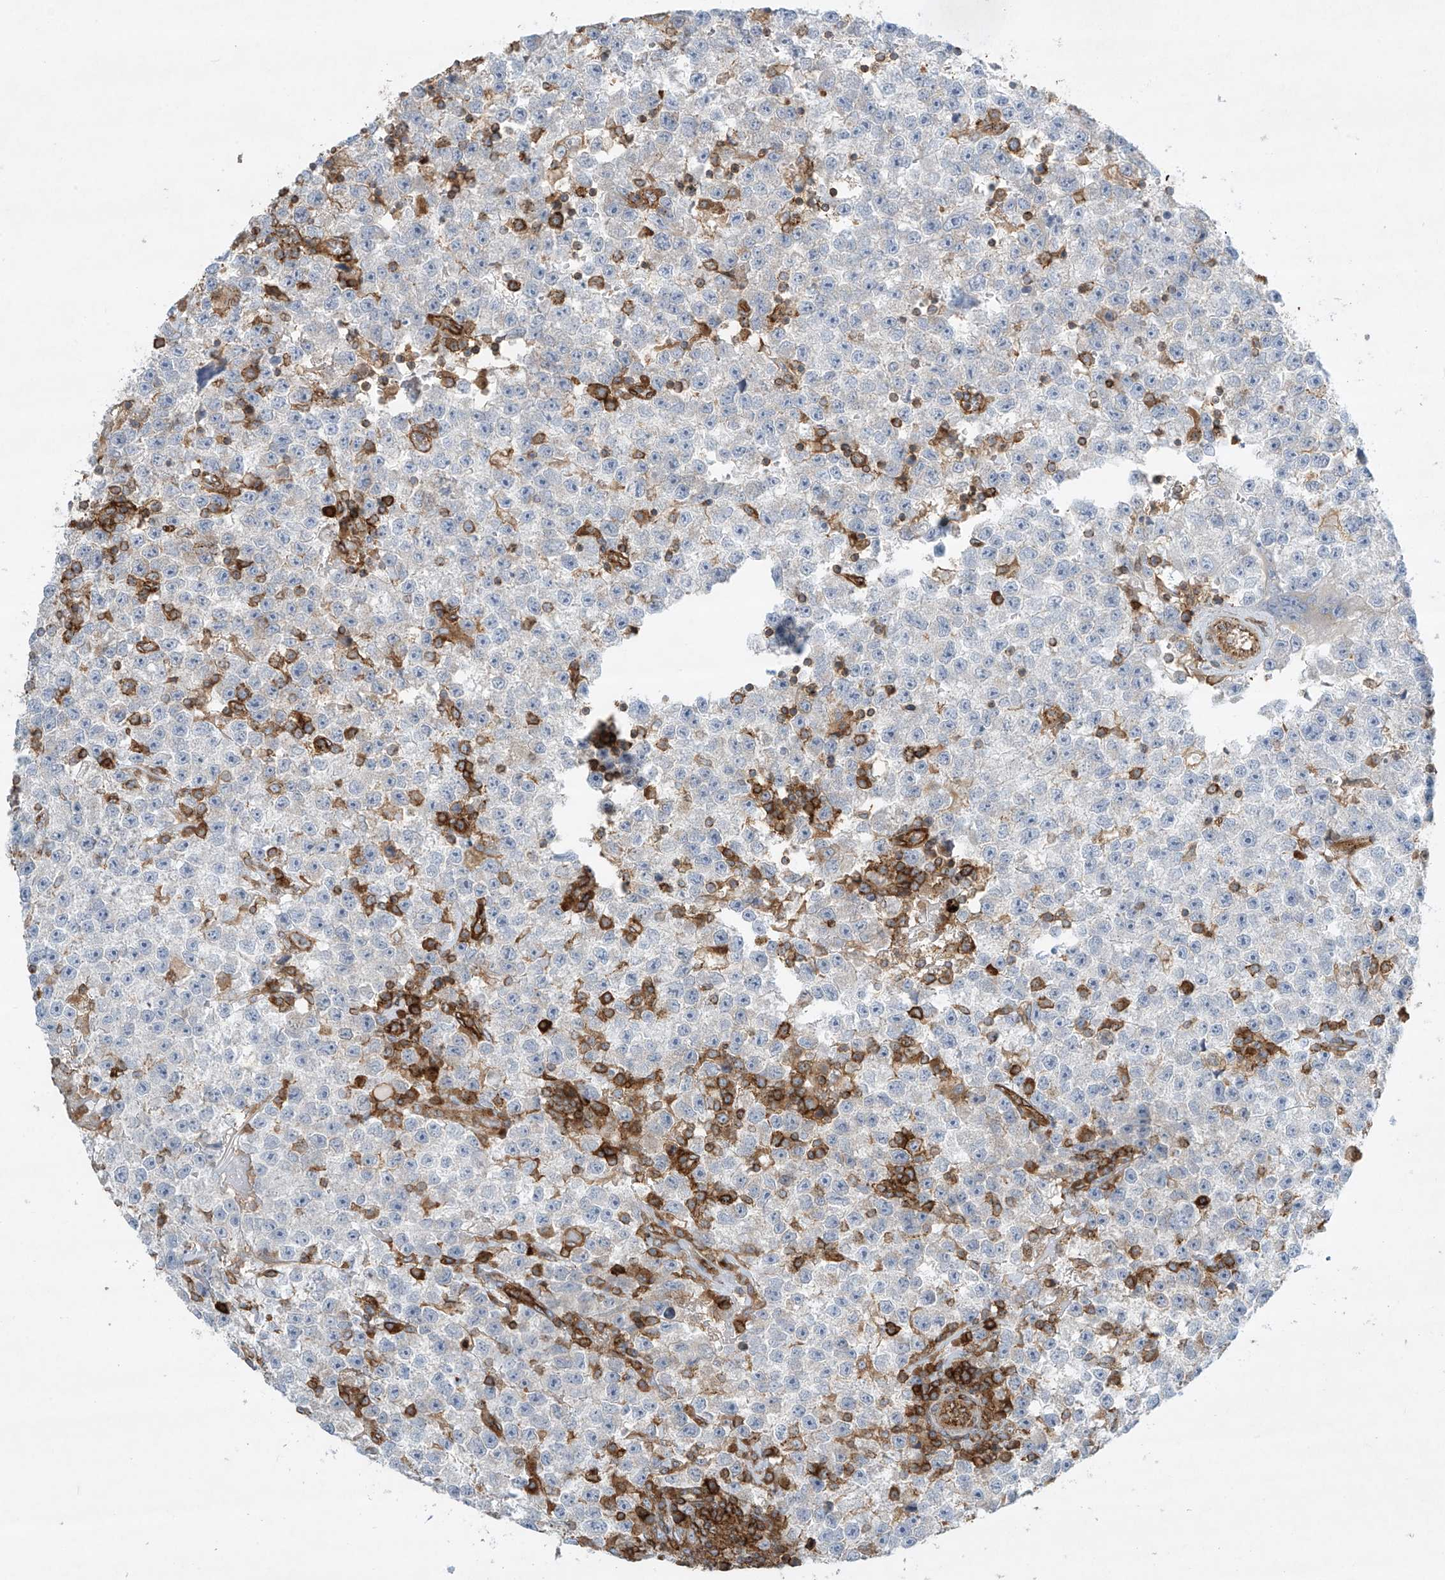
{"staining": {"intensity": "negative", "quantity": "none", "location": "none"}, "tissue": "testis cancer", "cell_type": "Tumor cells", "image_type": "cancer", "snomed": [{"axis": "morphology", "description": "Seminoma, NOS"}, {"axis": "topography", "description": "Testis"}], "caption": "Immunohistochemistry micrograph of testis seminoma stained for a protein (brown), which displays no staining in tumor cells.", "gene": "HLA-E", "patient": {"sex": "male", "age": 22}}